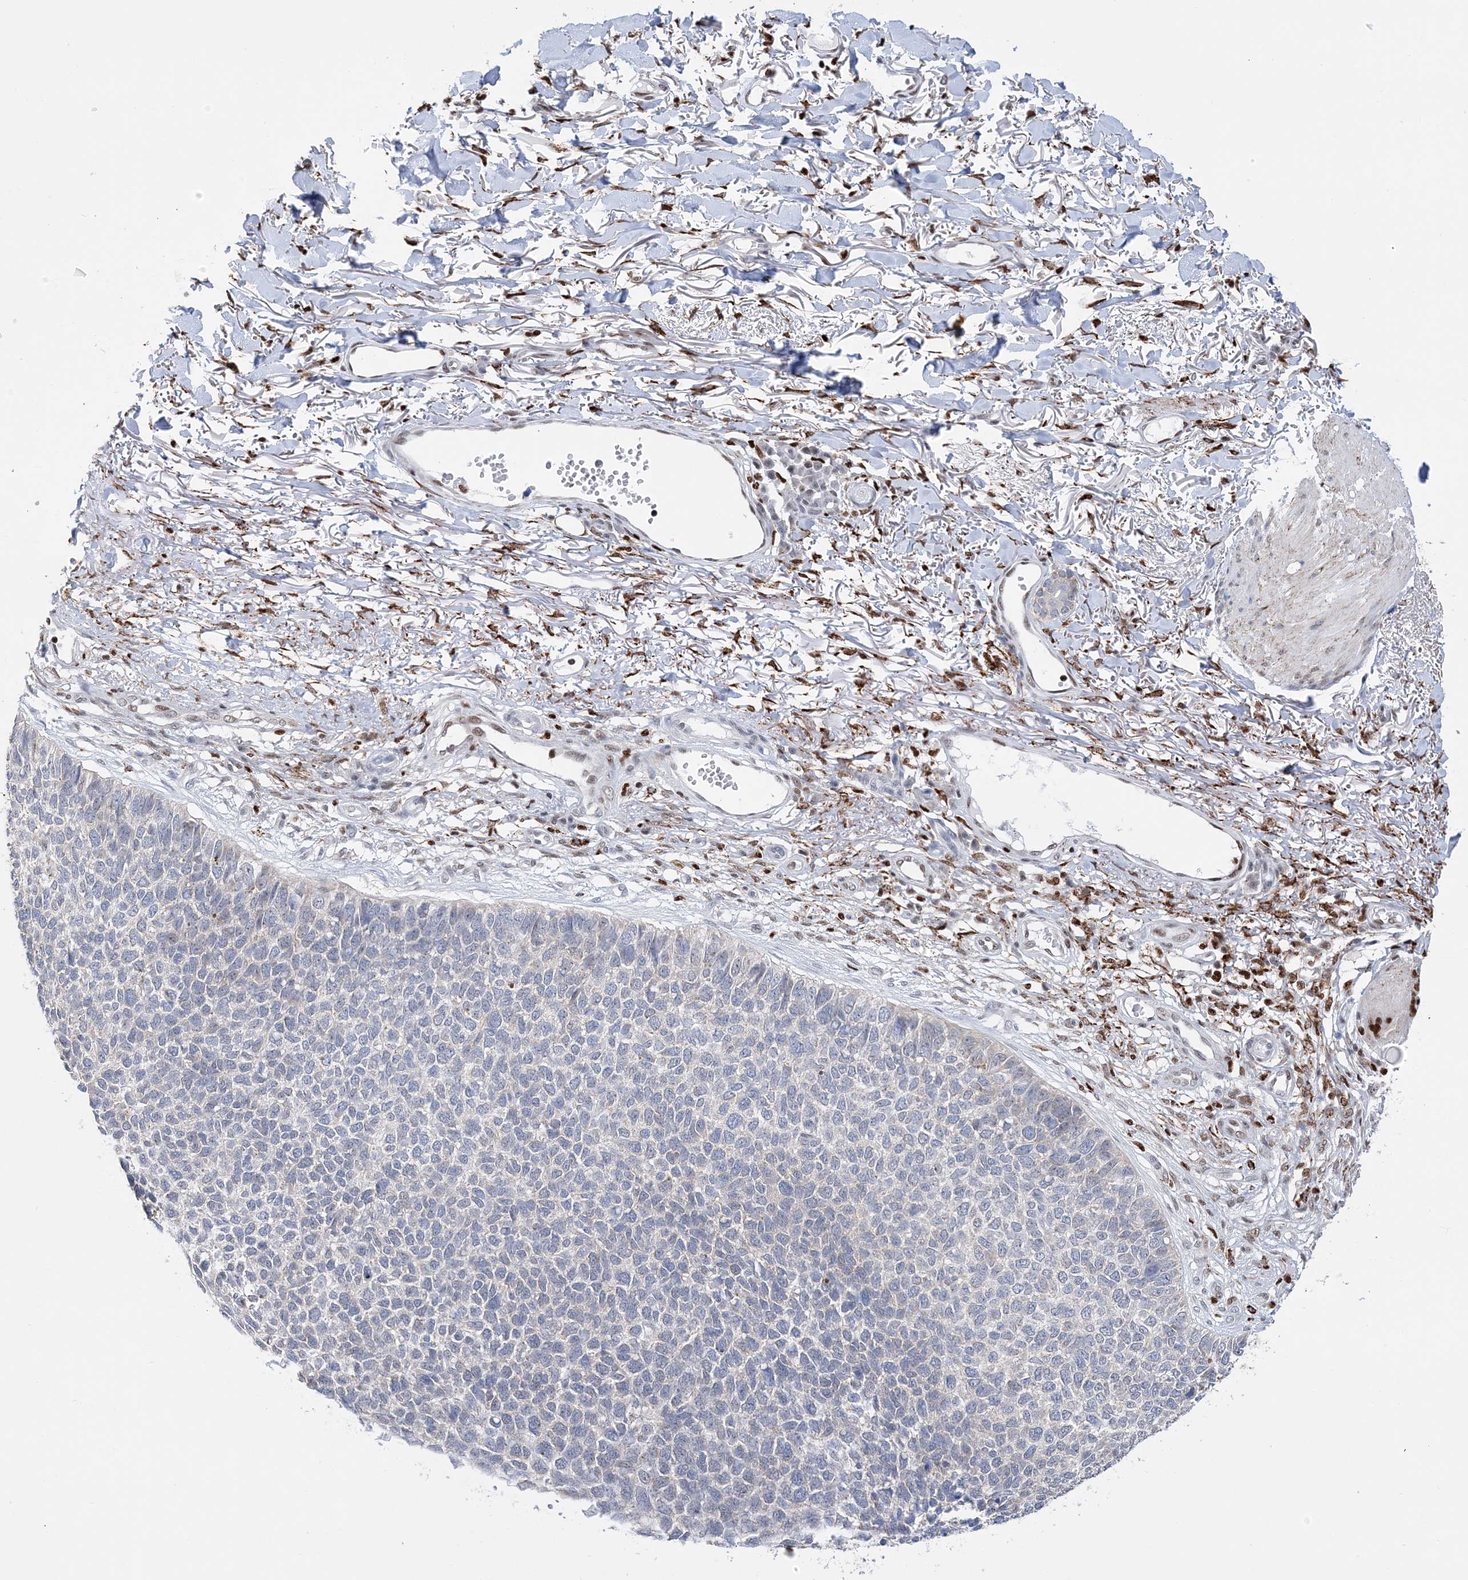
{"staining": {"intensity": "negative", "quantity": "none", "location": "none"}, "tissue": "skin cancer", "cell_type": "Tumor cells", "image_type": "cancer", "snomed": [{"axis": "morphology", "description": "Basal cell carcinoma"}, {"axis": "topography", "description": "Skin"}], "caption": "IHC of skin cancer demonstrates no expression in tumor cells.", "gene": "NIT2", "patient": {"sex": "female", "age": 84}}